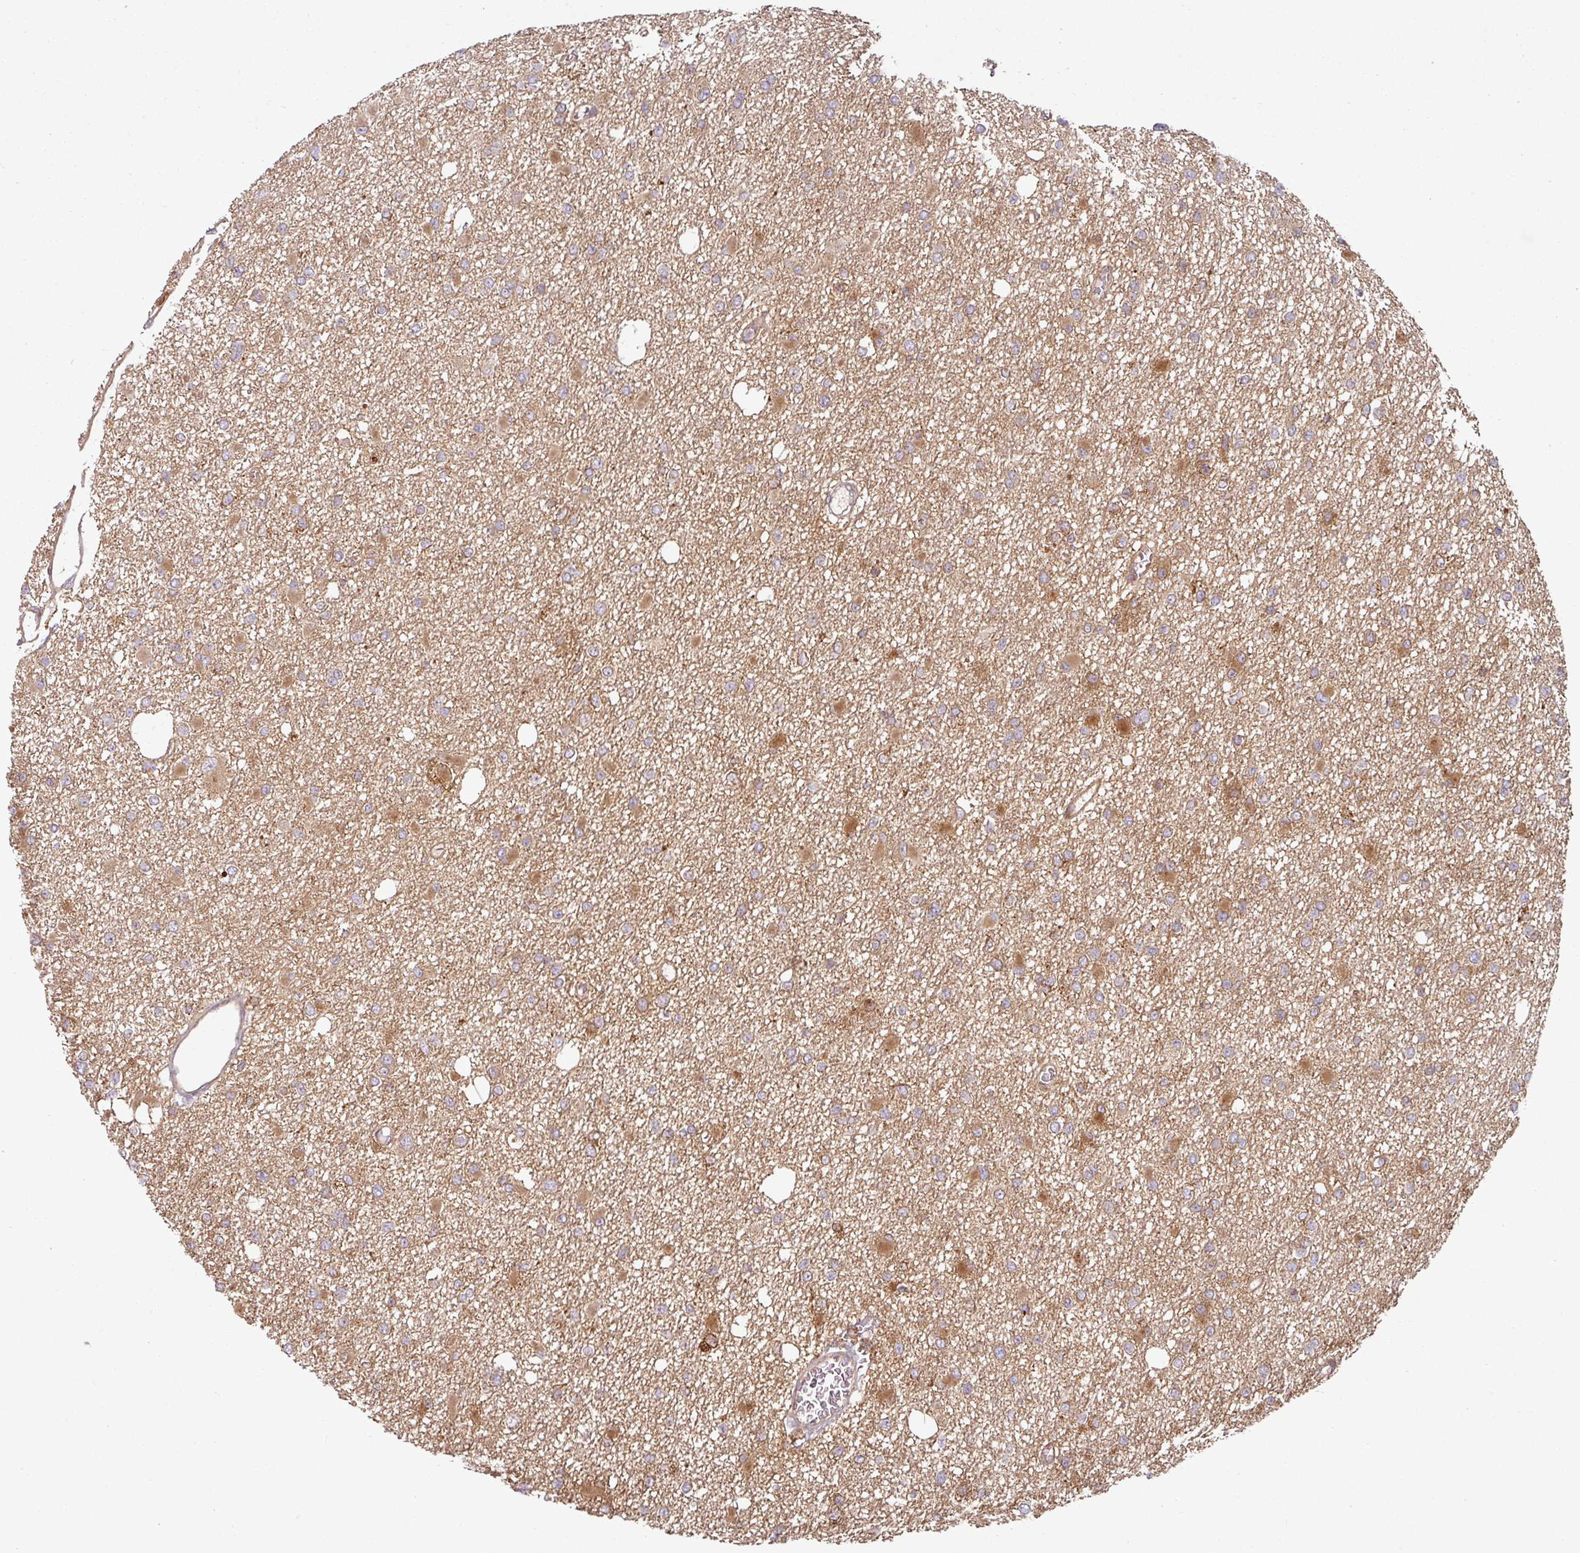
{"staining": {"intensity": "moderate", "quantity": ">75%", "location": "cytoplasmic/membranous"}, "tissue": "glioma", "cell_type": "Tumor cells", "image_type": "cancer", "snomed": [{"axis": "morphology", "description": "Glioma, malignant, Low grade"}, {"axis": "topography", "description": "Brain"}], "caption": "Protein expression analysis of glioma shows moderate cytoplasmic/membranous staining in about >75% of tumor cells. The protein is stained brown, and the nuclei are stained in blue (DAB (3,3'-diaminobenzidine) IHC with brightfield microscopy, high magnification).", "gene": "RAB5A", "patient": {"sex": "female", "age": 22}}